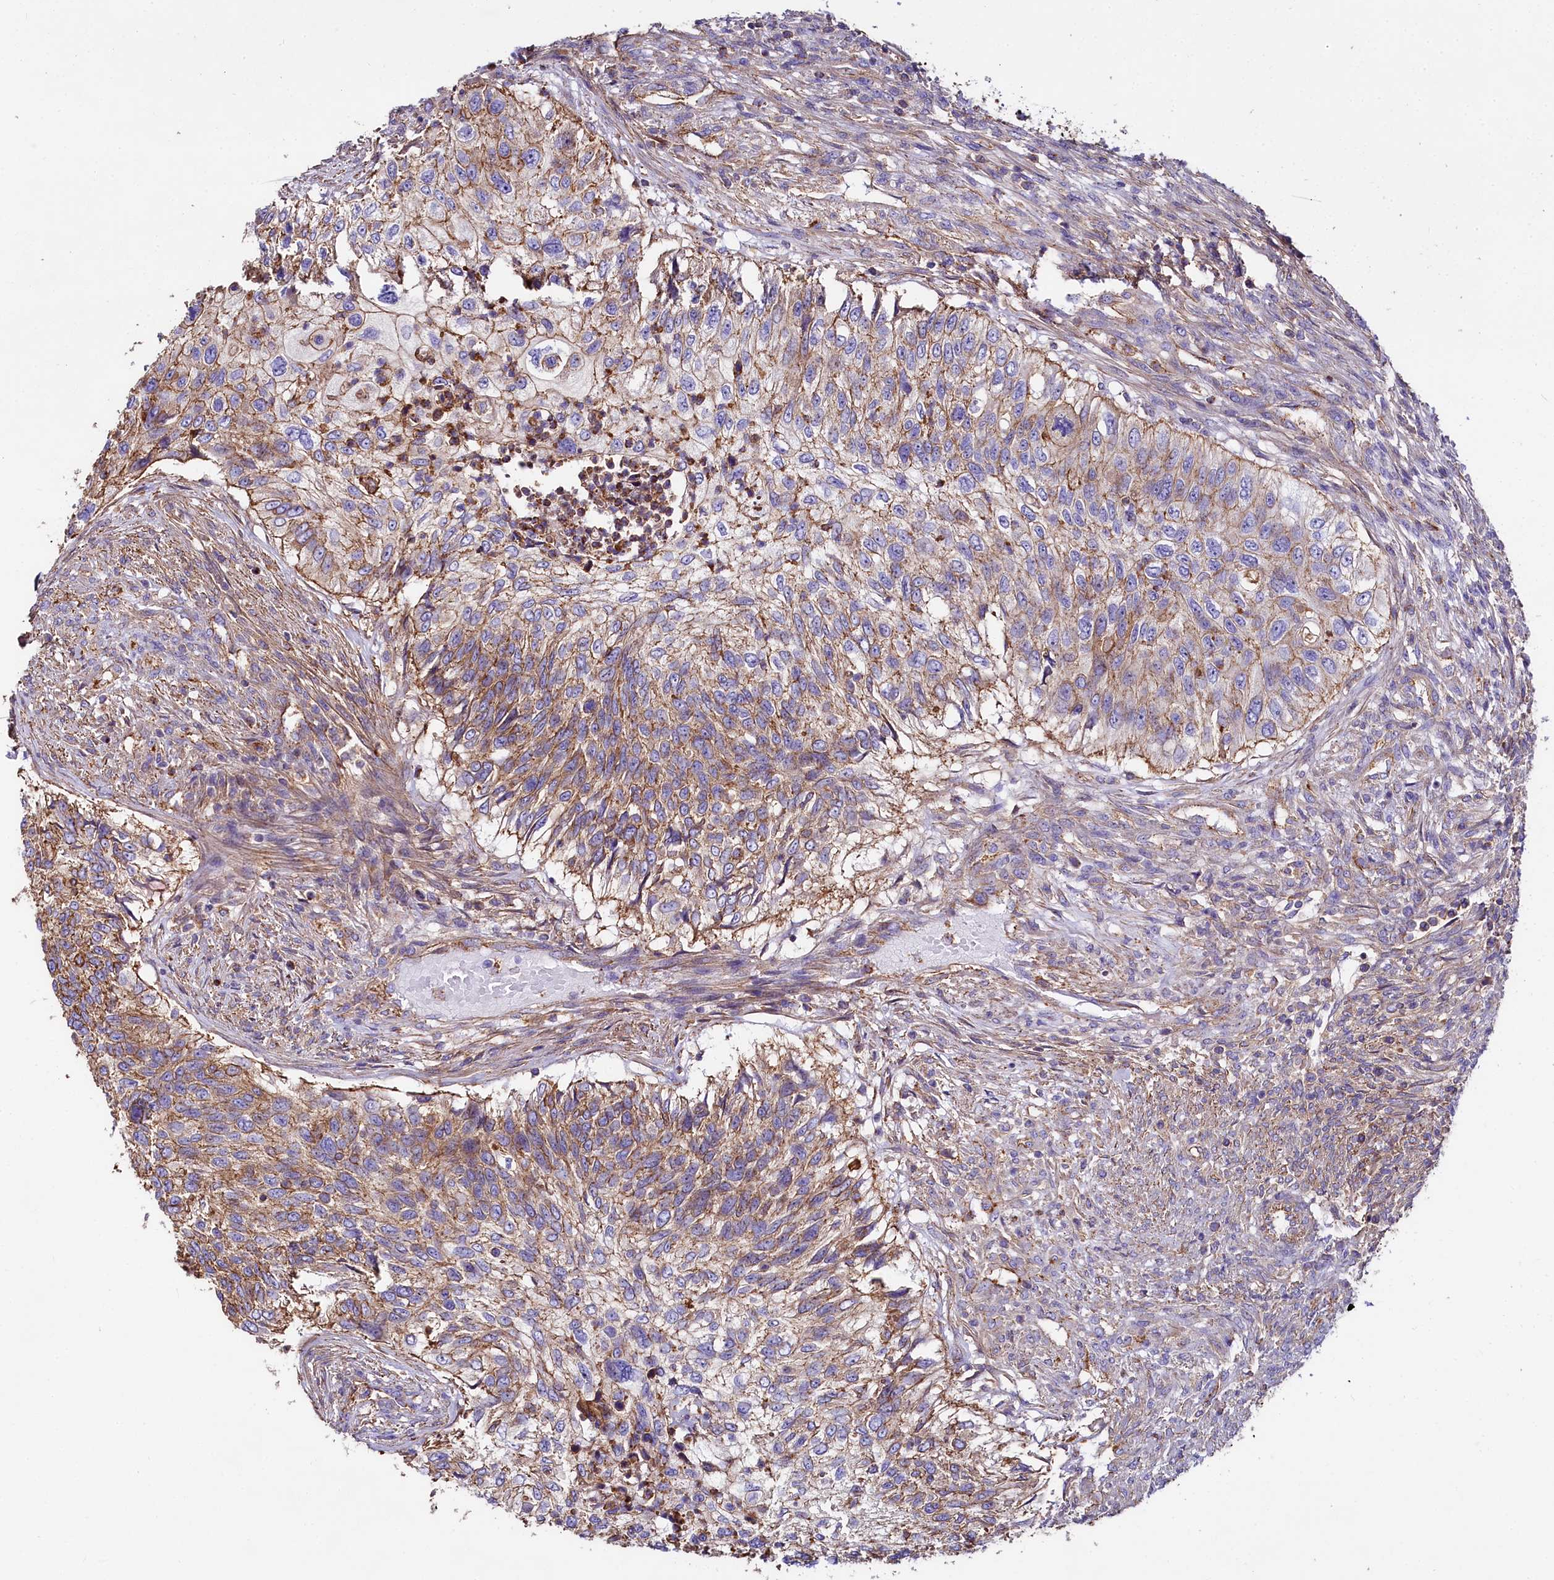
{"staining": {"intensity": "moderate", "quantity": "25%-75%", "location": "cytoplasmic/membranous"}, "tissue": "urothelial cancer", "cell_type": "Tumor cells", "image_type": "cancer", "snomed": [{"axis": "morphology", "description": "Urothelial carcinoma, High grade"}, {"axis": "topography", "description": "Urinary bladder"}], "caption": "Urothelial cancer stained for a protein shows moderate cytoplasmic/membranous positivity in tumor cells.", "gene": "FCHSD2", "patient": {"sex": "female", "age": 60}}